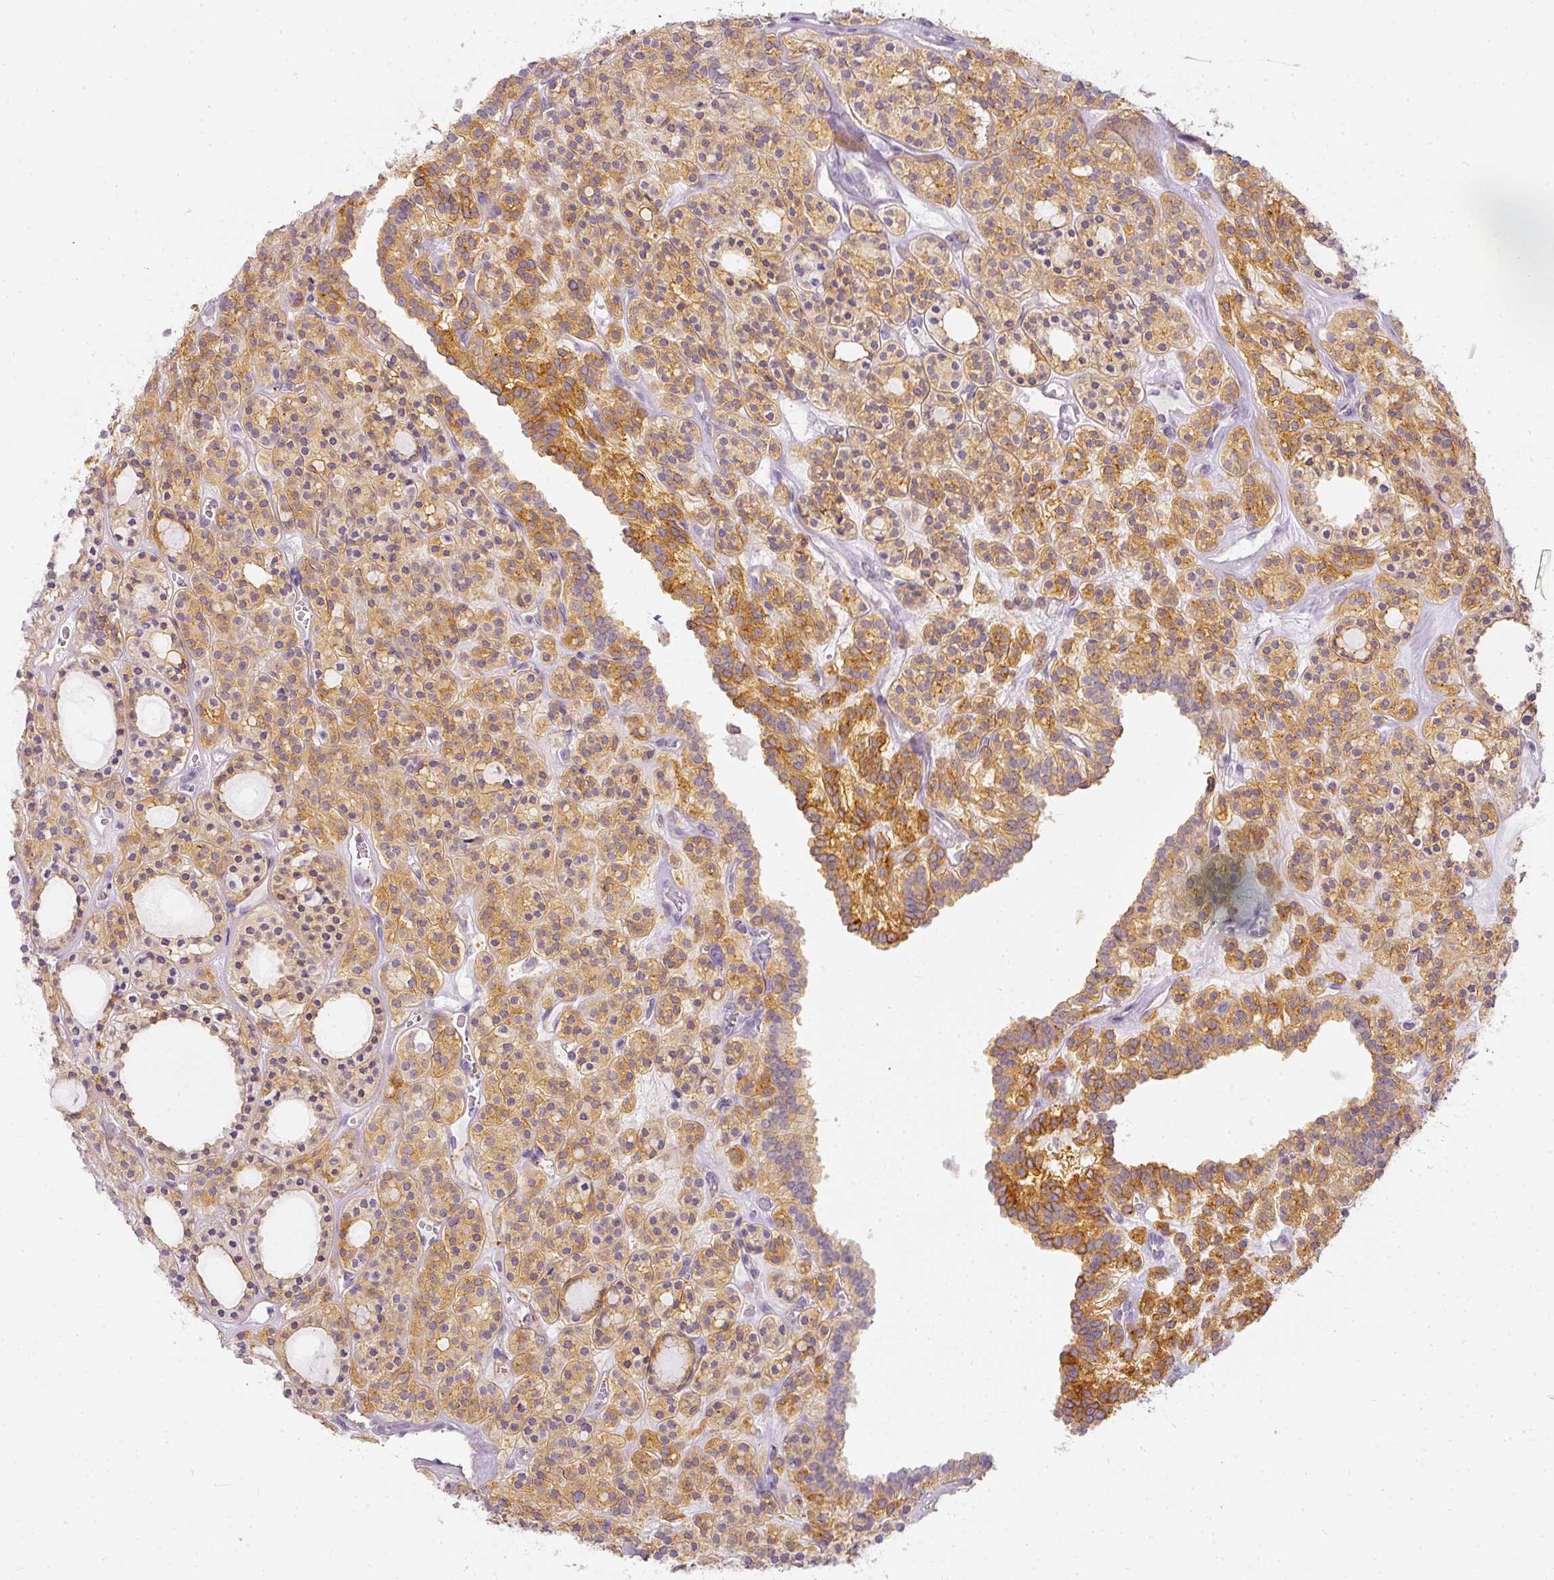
{"staining": {"intensity": "moderate", "quantity": ">75%", "location": "cytoplasmic/membranous"}, "tissue": "thyroid cancer", "cell_type": "Tumor cells", "image_type": "cancer", "snomed": [{"axis": "morphology", "description": "Follicular adenoma carcinoma, NOS"}, {"axis": "topography", "description": "Thyroid gland"}], "caption": "Immunohistochemical staining of human thyroid cancer exhibits medium levels of moderate cytoplasmic/membranous expression in about >75% of tumor cells.", "gene": "TMEM42", "patient": {"sex": "female", "age": 63}}